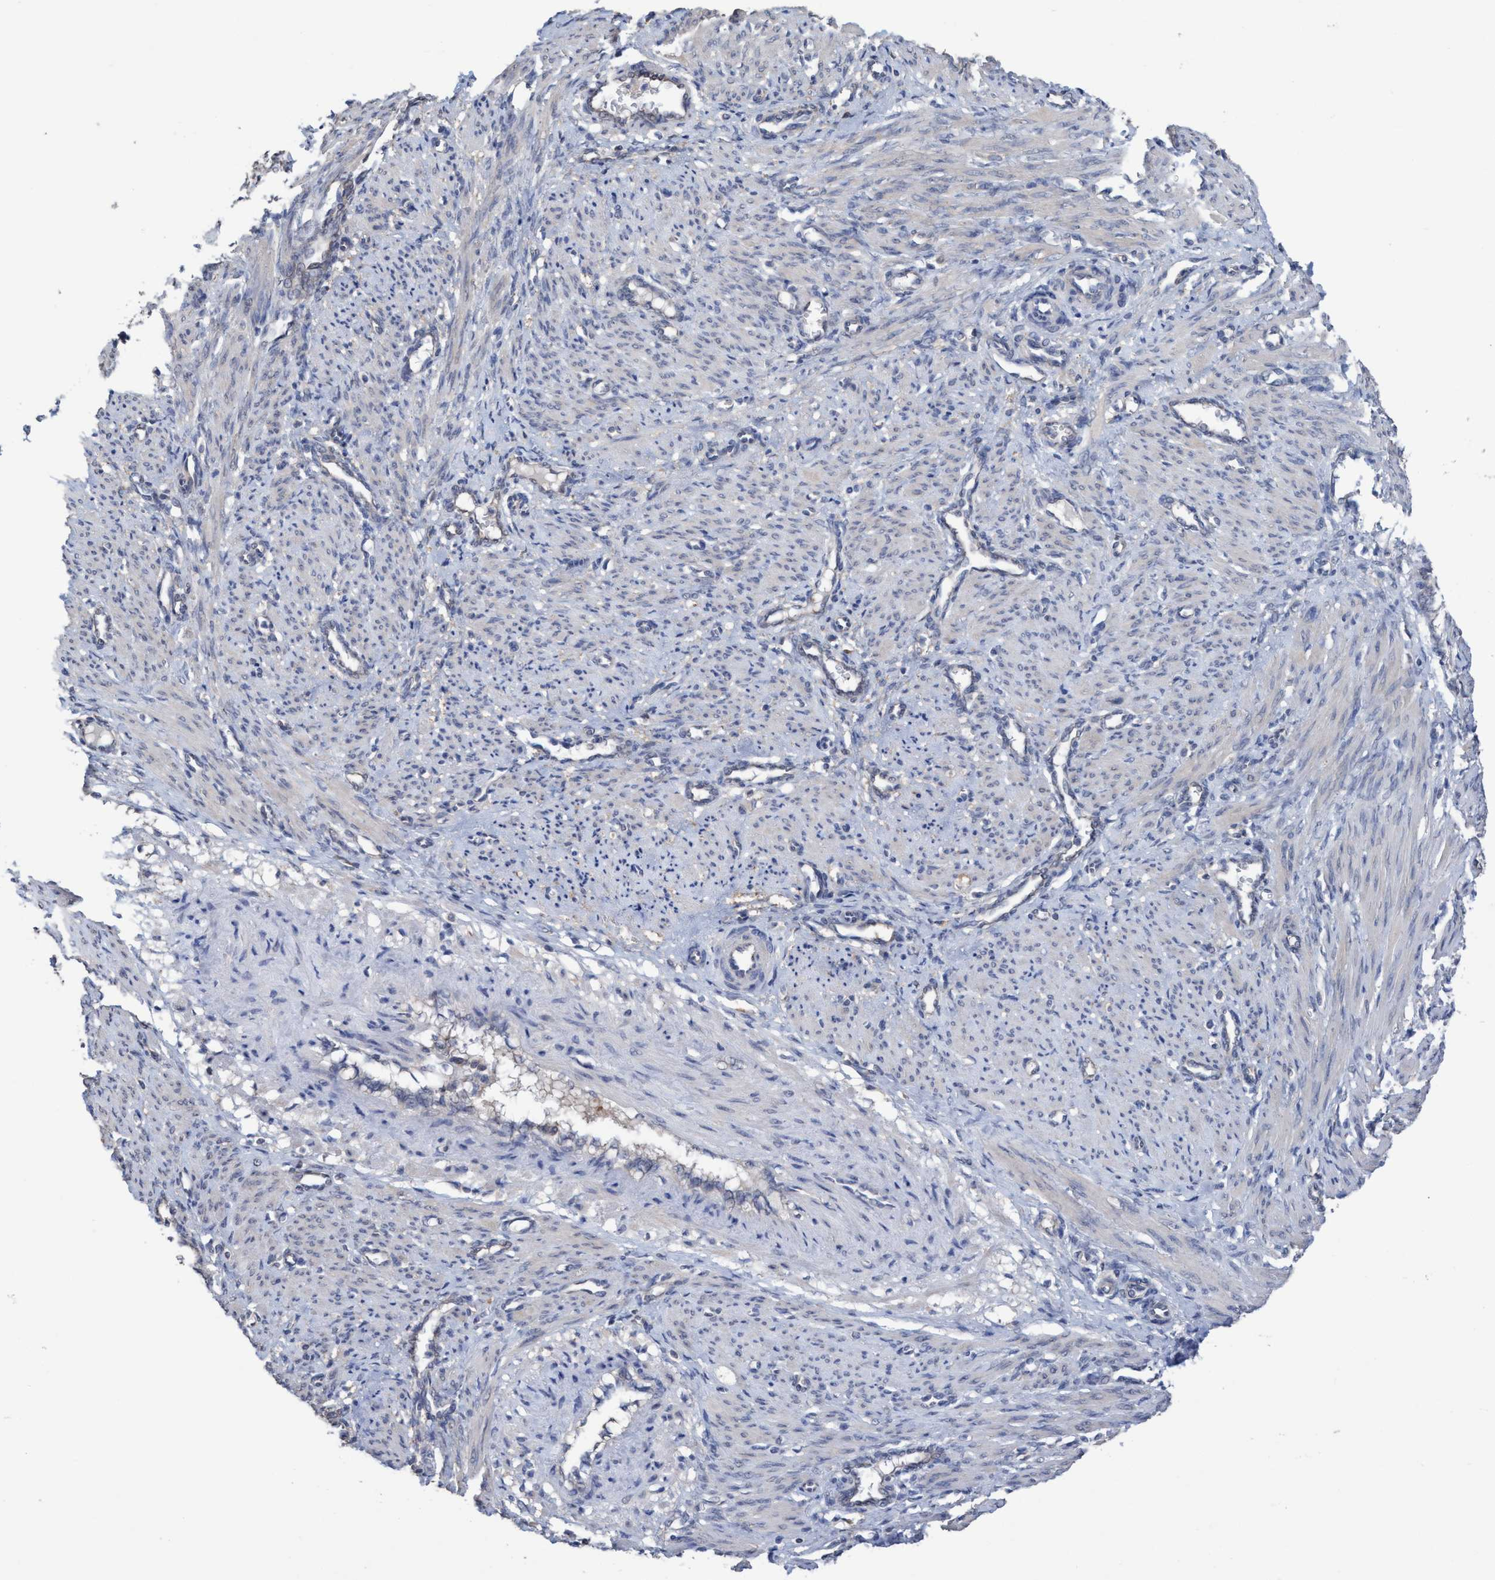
{"staining": {"intensity": "negative", "quantity": "none", "location": "none"}, "tissue": "smooth muscle", "cell_type": "Smooth muscle cells", "image_type": "normal", "snomed": [{"axis": "morphology", "description": "Normal tissue, NOS"}, {"axis": "topography", "description": "Endometrium"}], "caption": "DAB immunohistochemical staining of unremarkable smooth muscle demonstrates no significant positivity in smooth muscle cells.", "gene": "GLOD4", "patient": {"sex": "female", "age": 33}}